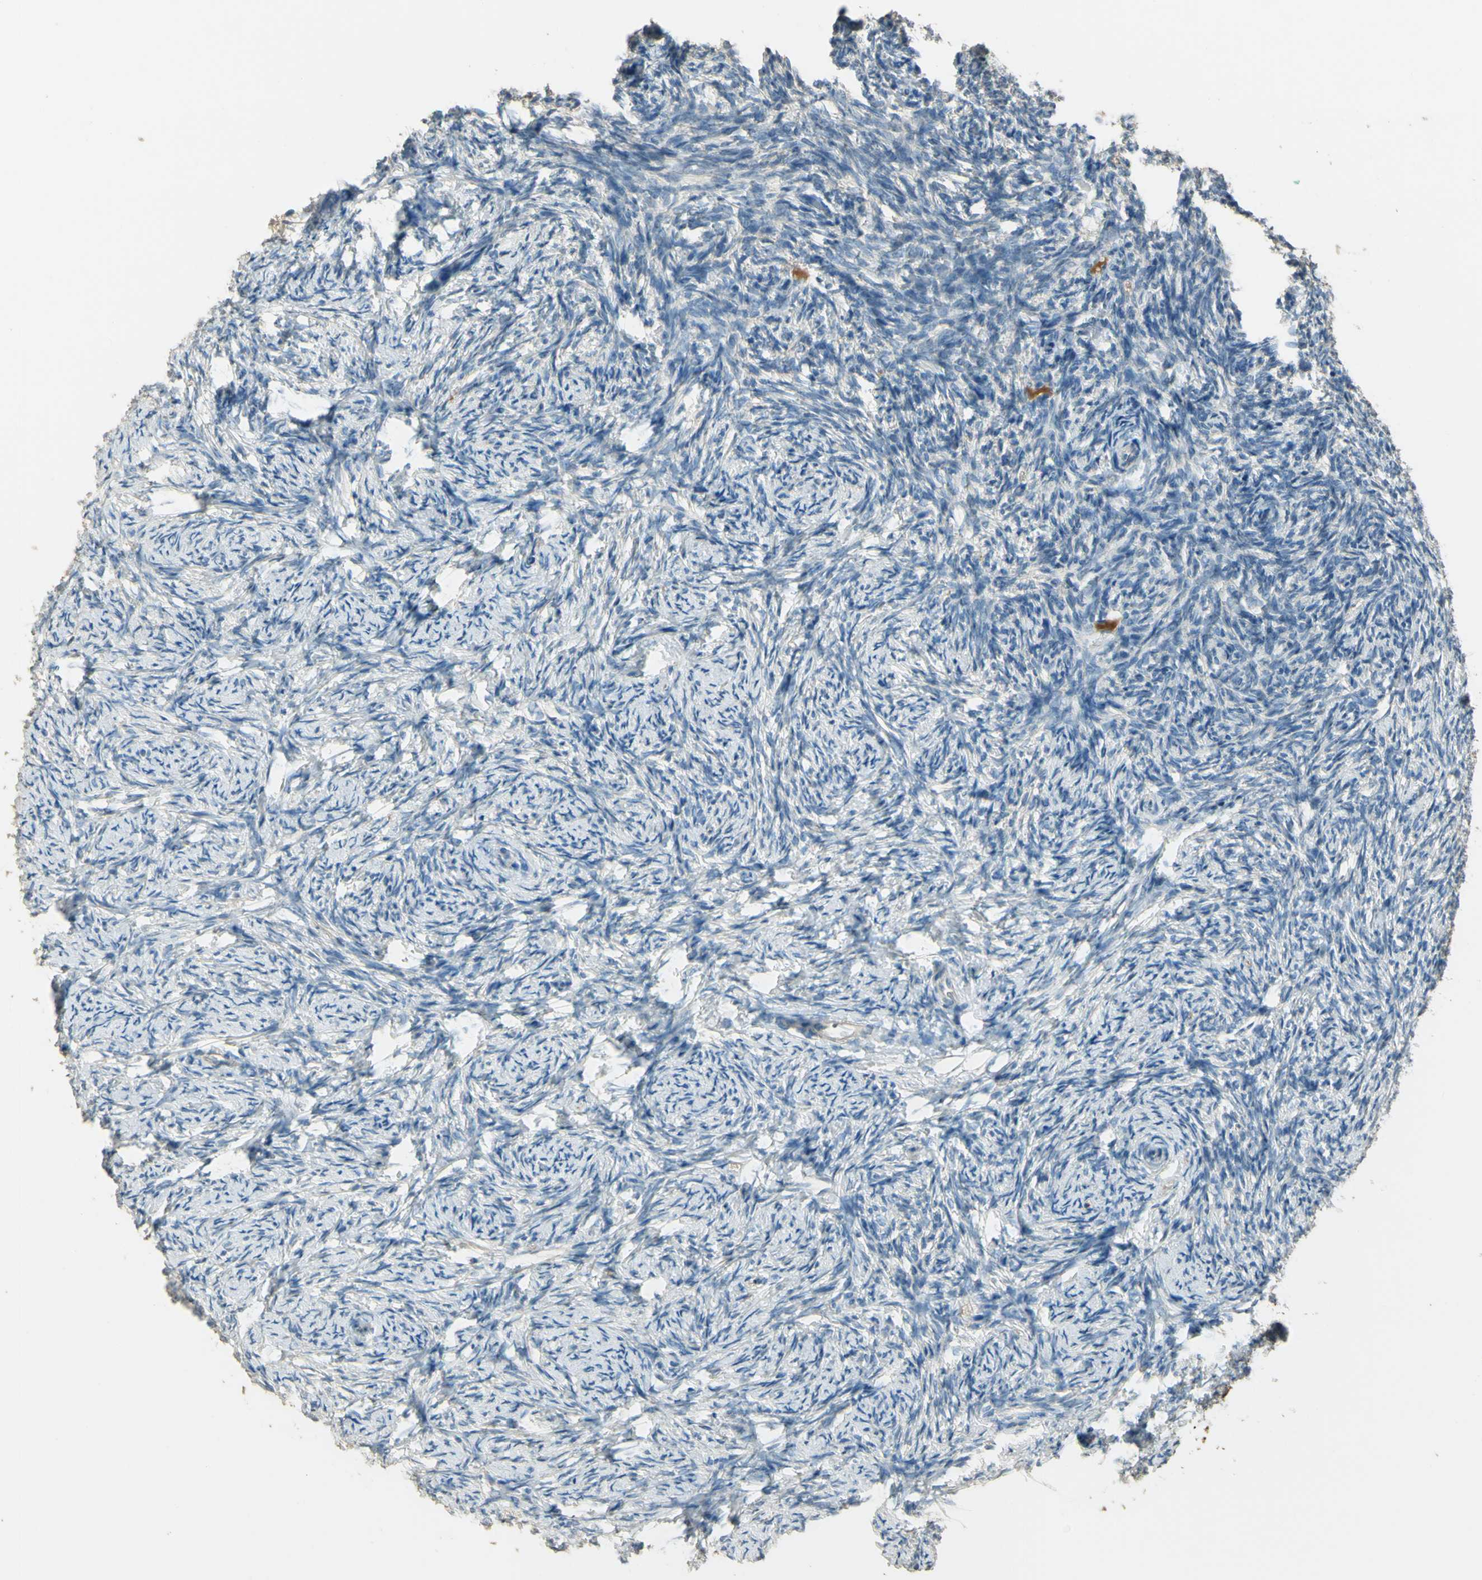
{"staining": {"intensity": "negative", "quantity": "none", "location": "none"}, "tissue": "ovary", "cell_type": "Ovarian stroma cells", "image_type": "normal", "snomed": [{"axis": "morphology", "description": "Normal tissue, NOS"}, {"axis": "topography", "description": "Ovary"}], "caption": "Photomicrograph shows no protein expression in ovarian stroma cells of benign ovary. (DAB immunohistochemistry (IHC) with hematoxylin counter stain).", "gene": "UXS1", "patient": {"sex": "female", "age": 60}}